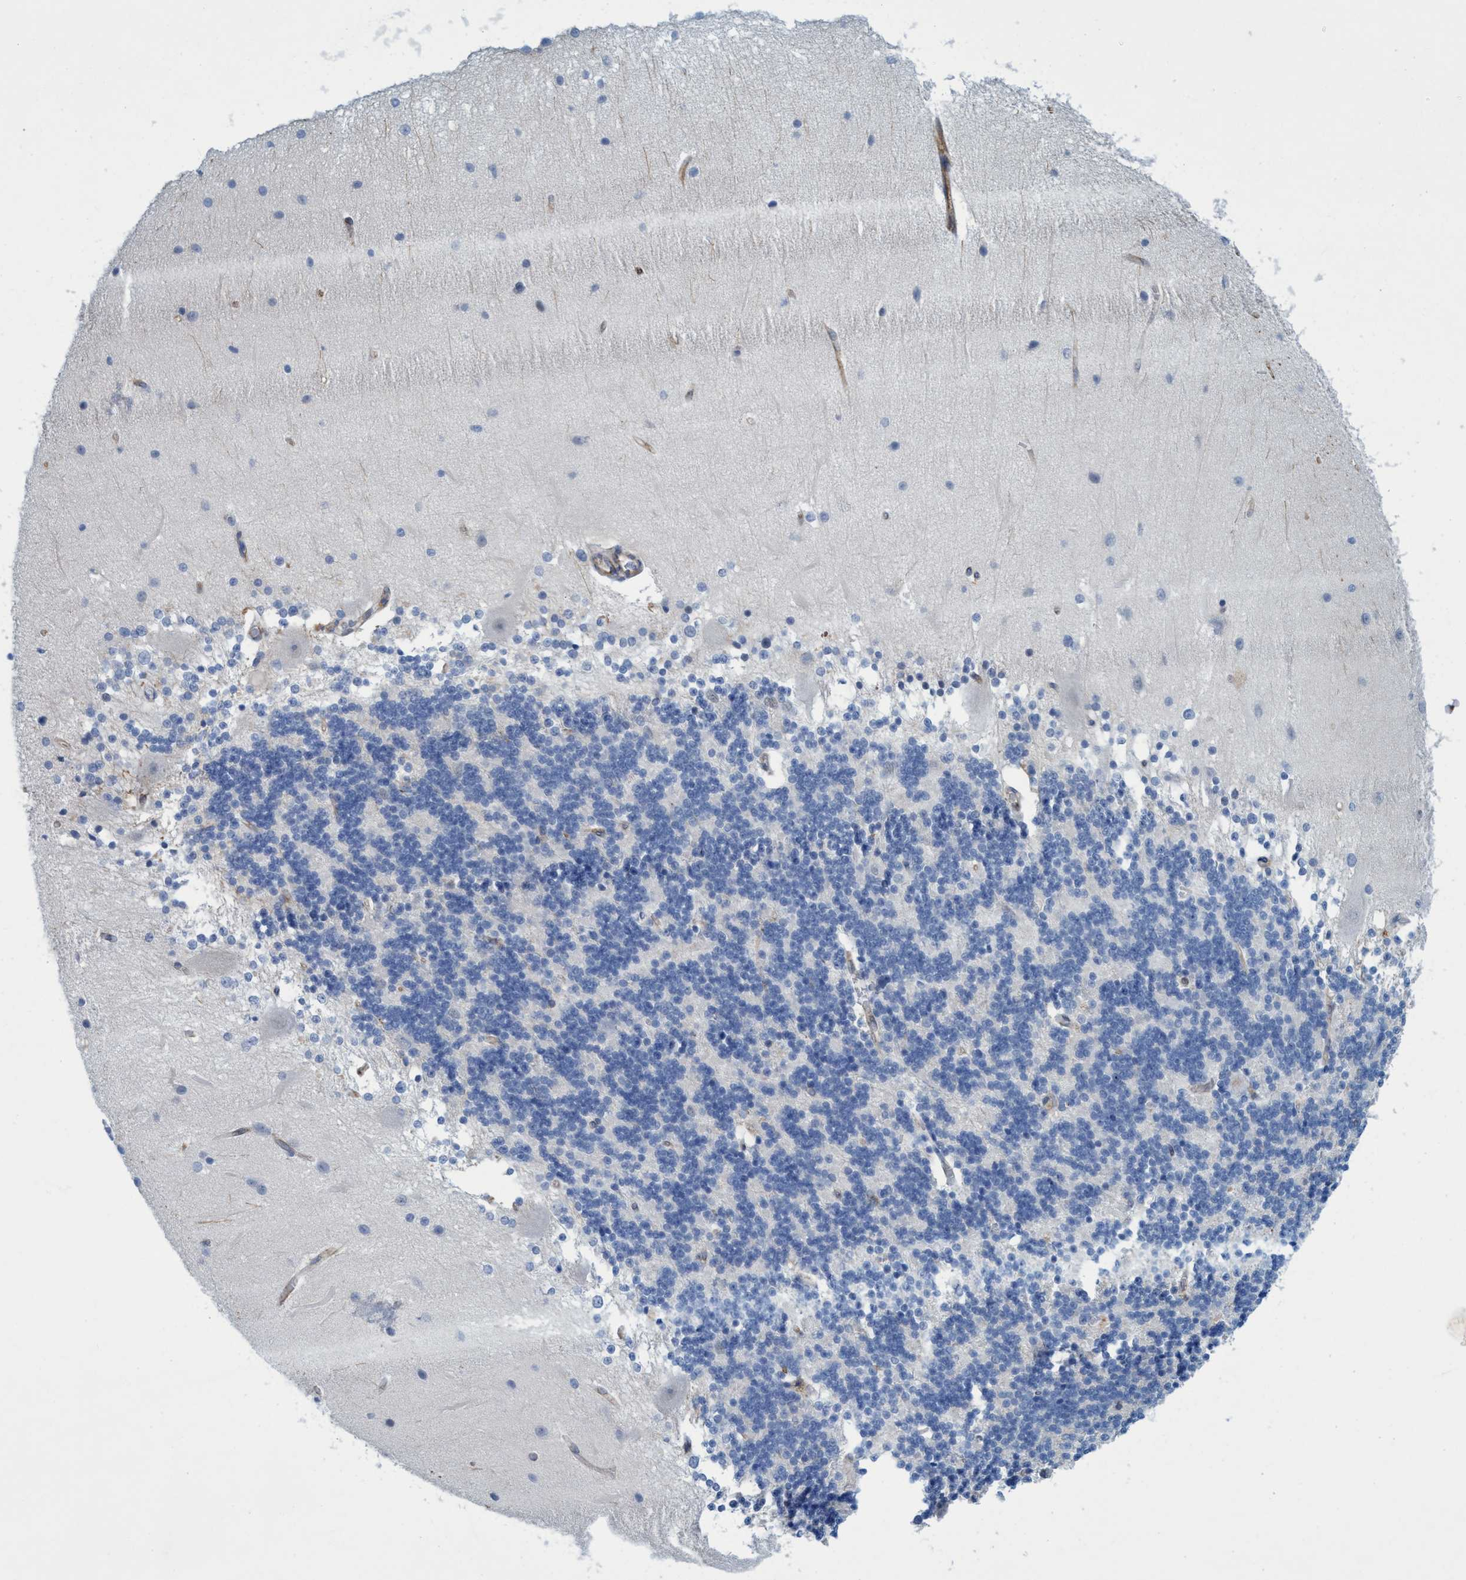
{"staining": {"intensity": "negative", "quantity": "none", "location": "none"}, "tissue": "cerebellum", "cell_type": "Cells in granular layer", "image_type": "normal", "snomed": [{"axis": "morphology", "description": "Normal tissue, NOS"}, {"axis": "topography", "description": "Cerebellum"}], "caption": "Immunohistochemical staining of benign human cerebellum shows no significant positivity in cells in granular layer.", "gene": "SLC43A2", "patient": {"sex": "female", "age": 54}}